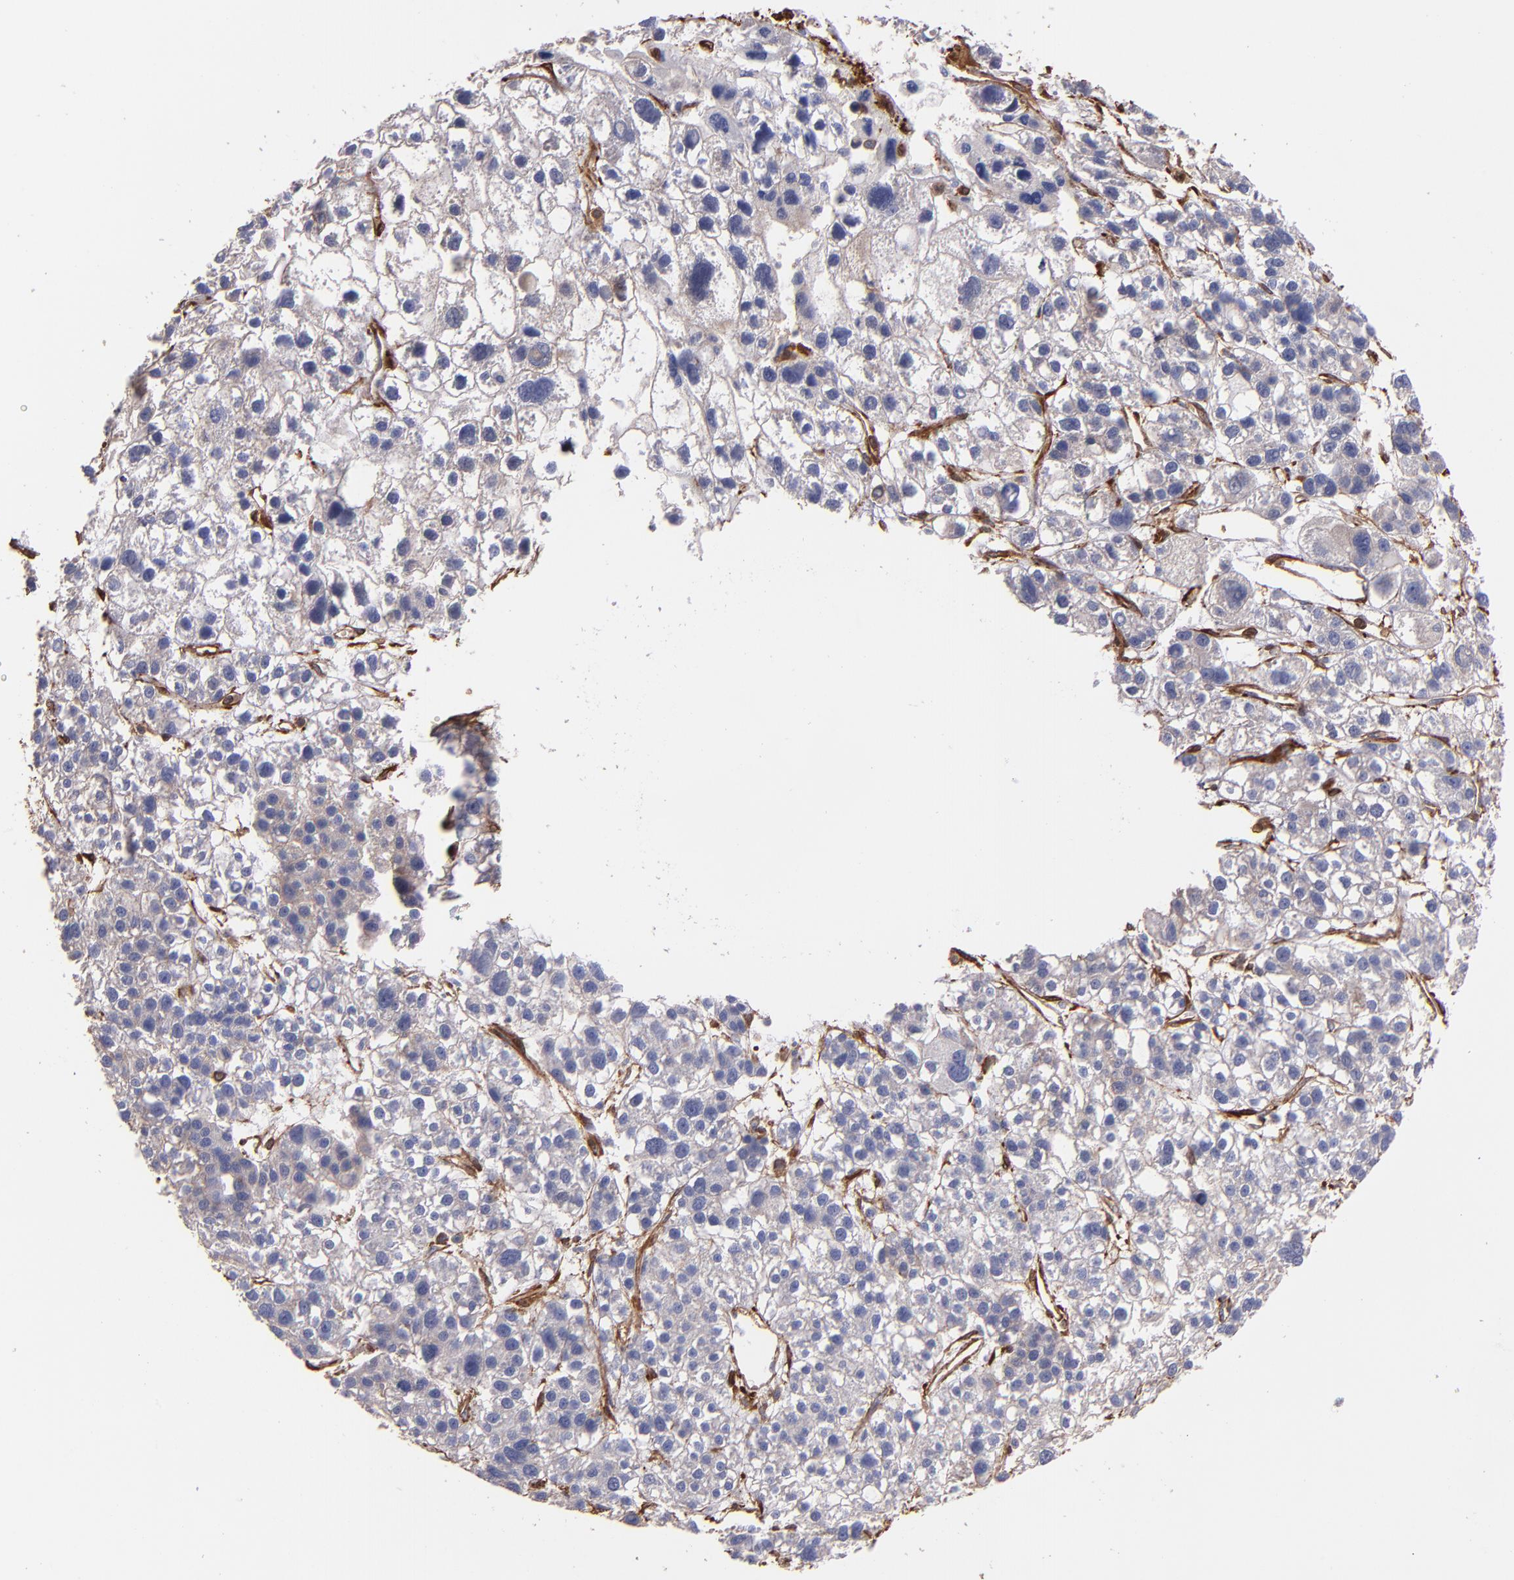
{"staining": {"intensity": "weak", "quantity": ">75%", "location": "cytoplasmic/membranous"}, "tissue": "liver cancer", "cell_type": "Tumor cells", "image_type": "cancer", "snomed": [{"axis": "morphology", "description": "Carcinoma, Hepatocellular, NOS"}, {"axis": "topography", "description": "Liver"}], "caption": "High-power microscopy captured an IHC micrograph of liver cancer (hepatocellular carcinoma), revealing weak cytoplasmic/membranous expression in approximately >75% of tumor cells. The protein is shown in brown color, while the nuclei are stained blue.", "gene": "VCL", "patient": {"sex": "female", "age": 85}}